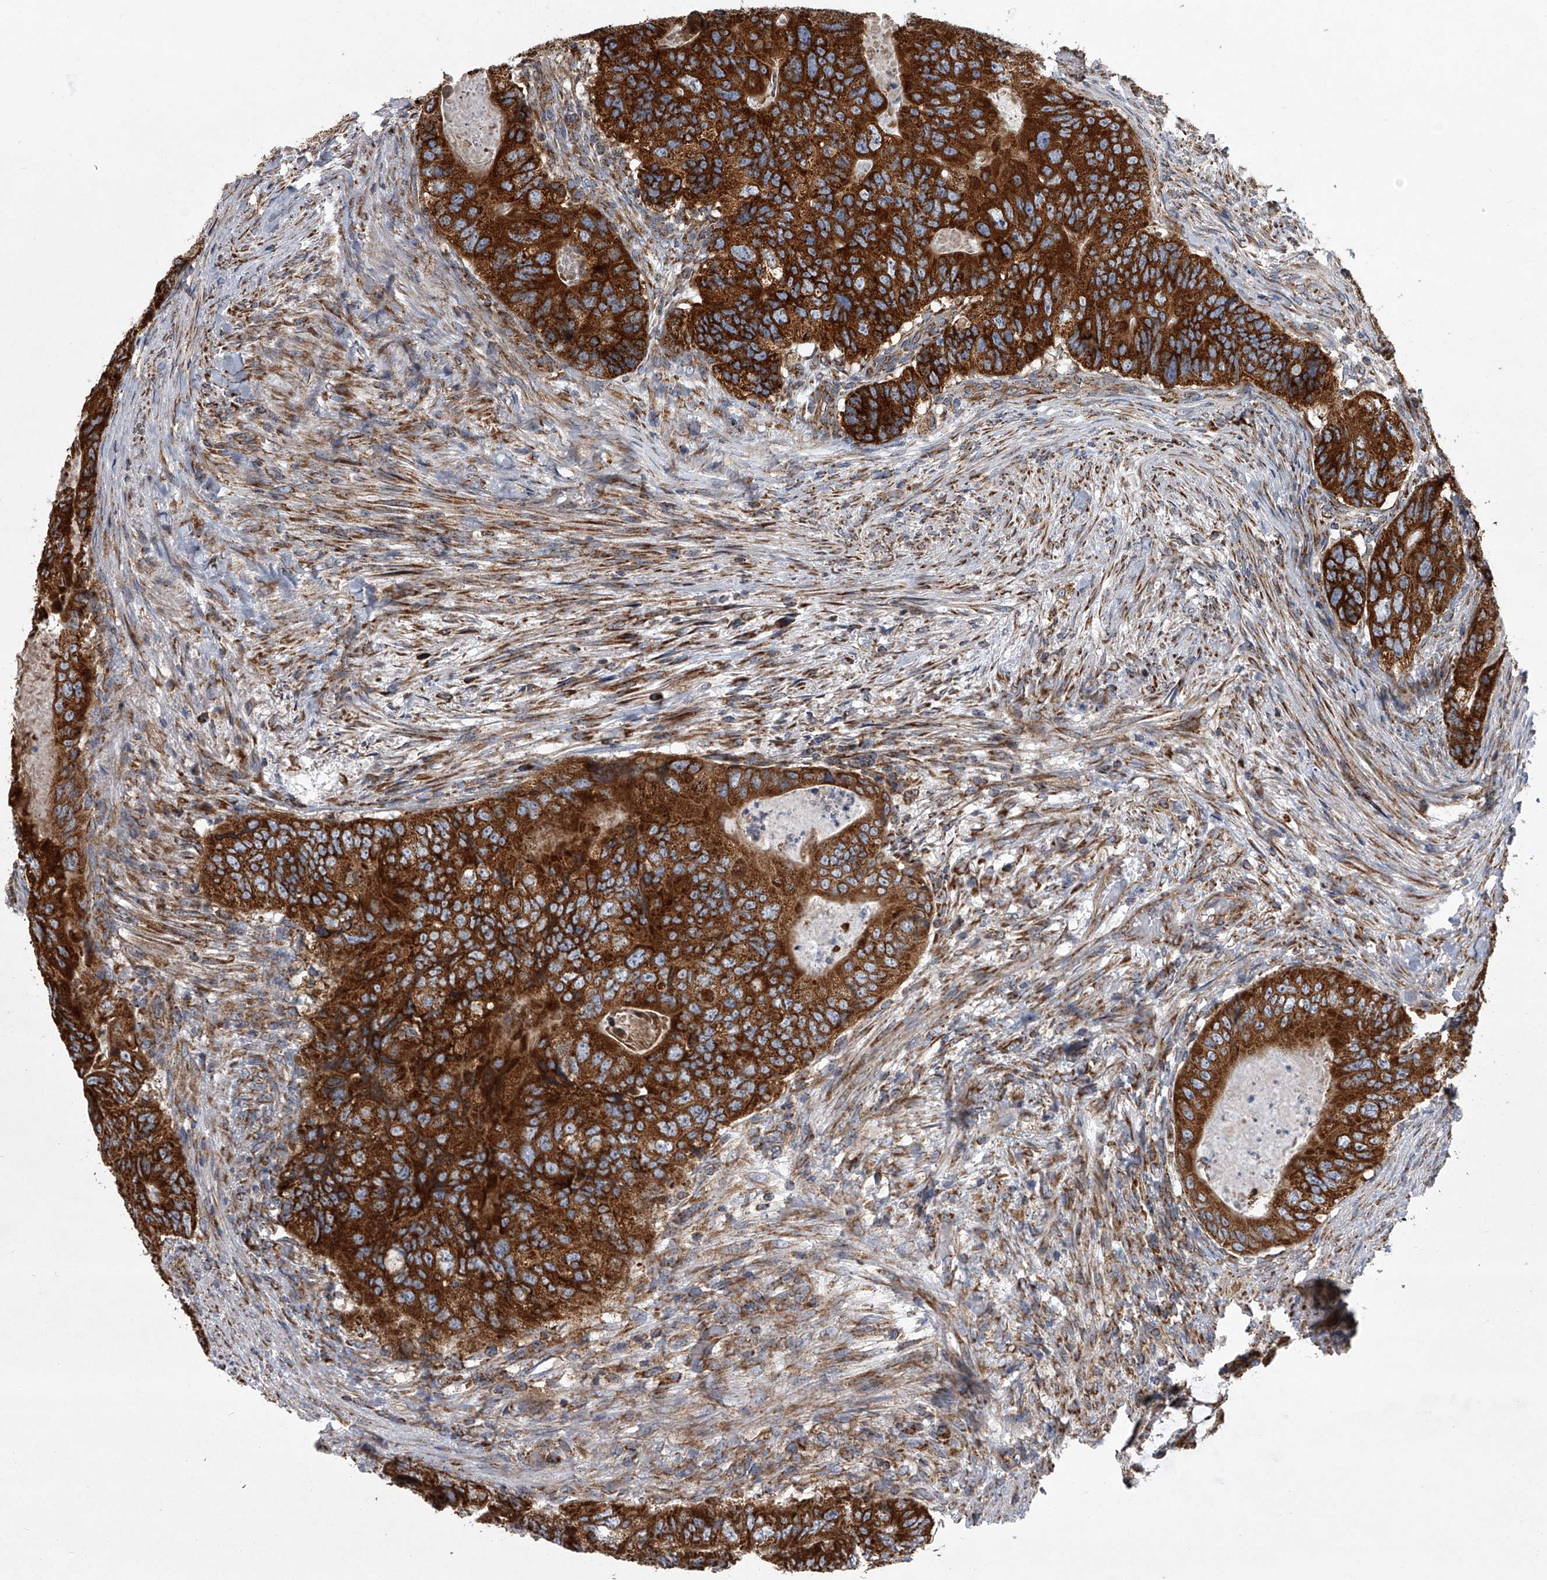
{"staining": {"intensity": "strong", "quantity": ">75%", "location": "cytoplasmic/membranous"}, "tissue": "colorectal cancer", "cell_type": "Tumor cells", "image_type": "cancer", "snomed": [{"axis": "morphology", "description": "Adenocarcinoma, NOS"}, {"axis": "topography", "description": "Rectum"}], "caption": "DAB immunohistochemical staining of adenocarcinoma (colorectal) shows strong cytoplasmic/membranous protein staining in about >75% of tumor cells. (IHC, brightfield microscopy, high magnification).", "gene": "ZC3H15", "patient": {"sex": "male", "age": 63}}